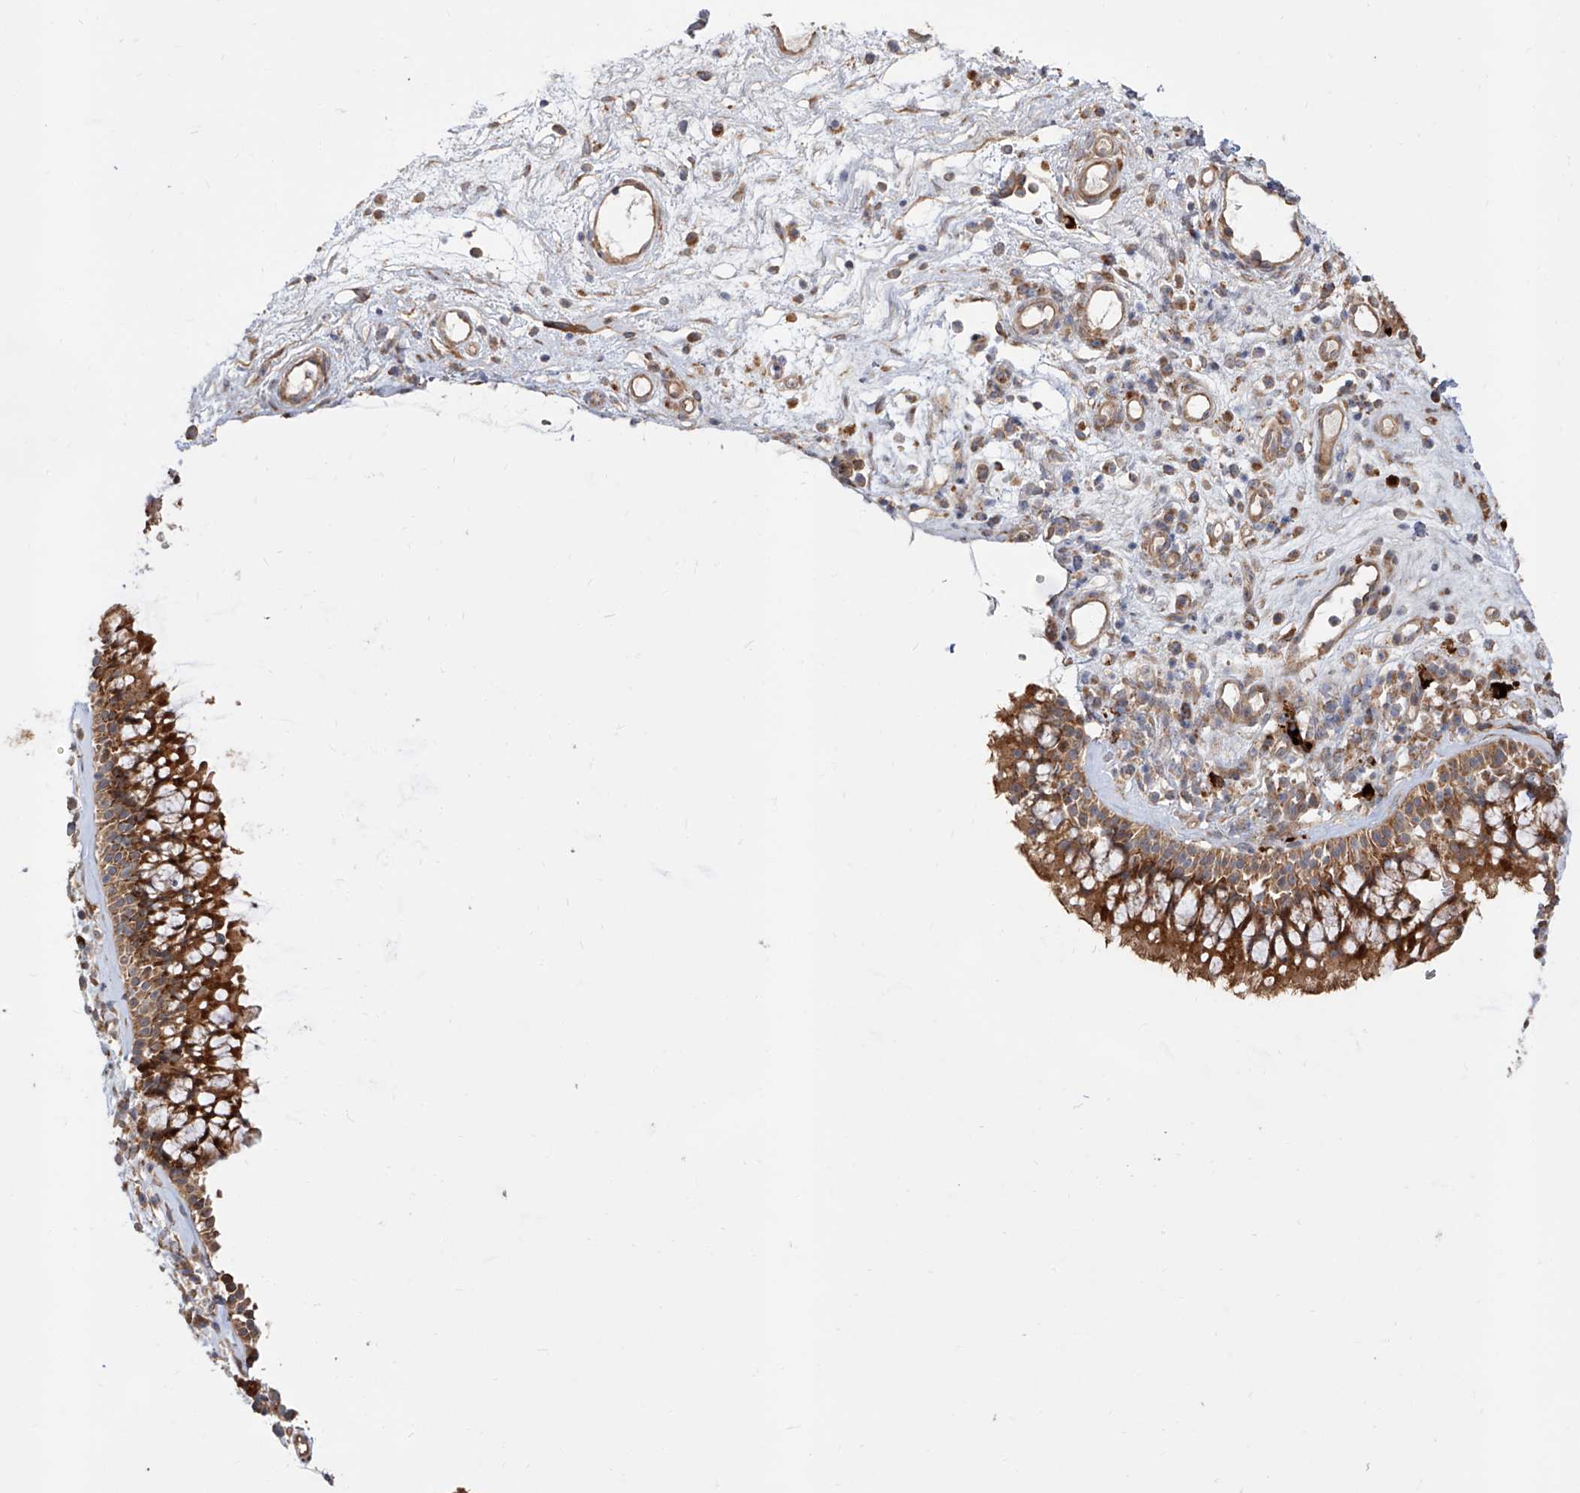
{"staining": {"intensity": "strong", "quantity": ">75%", "location": "cytoplasmic/membranous"}, "tissue": "nasopharynx", "cell_type": "Respiratory epithelial cells", "image_type": "normal", "snomed": [{"axis": "morphology", "description": "Normal tissue, NOS"}, {"axis": "morphology", "description": "Inflammation, NOS"}, {"axis": "morphology", "description": "Malignant melanoma, Metastatic site"}, {"axis": "topography", "description": "Nasopharynx"}], "caption": "Nasopharynx stained with DAB immunohistochemistry (IHC) displays high levels of strong cytoplasmic/membranous positivity in approximately >75% of respiratory epithelial cells.", "gene": "DIRAS3", "patient": {"sex": "male", "age": 70}}